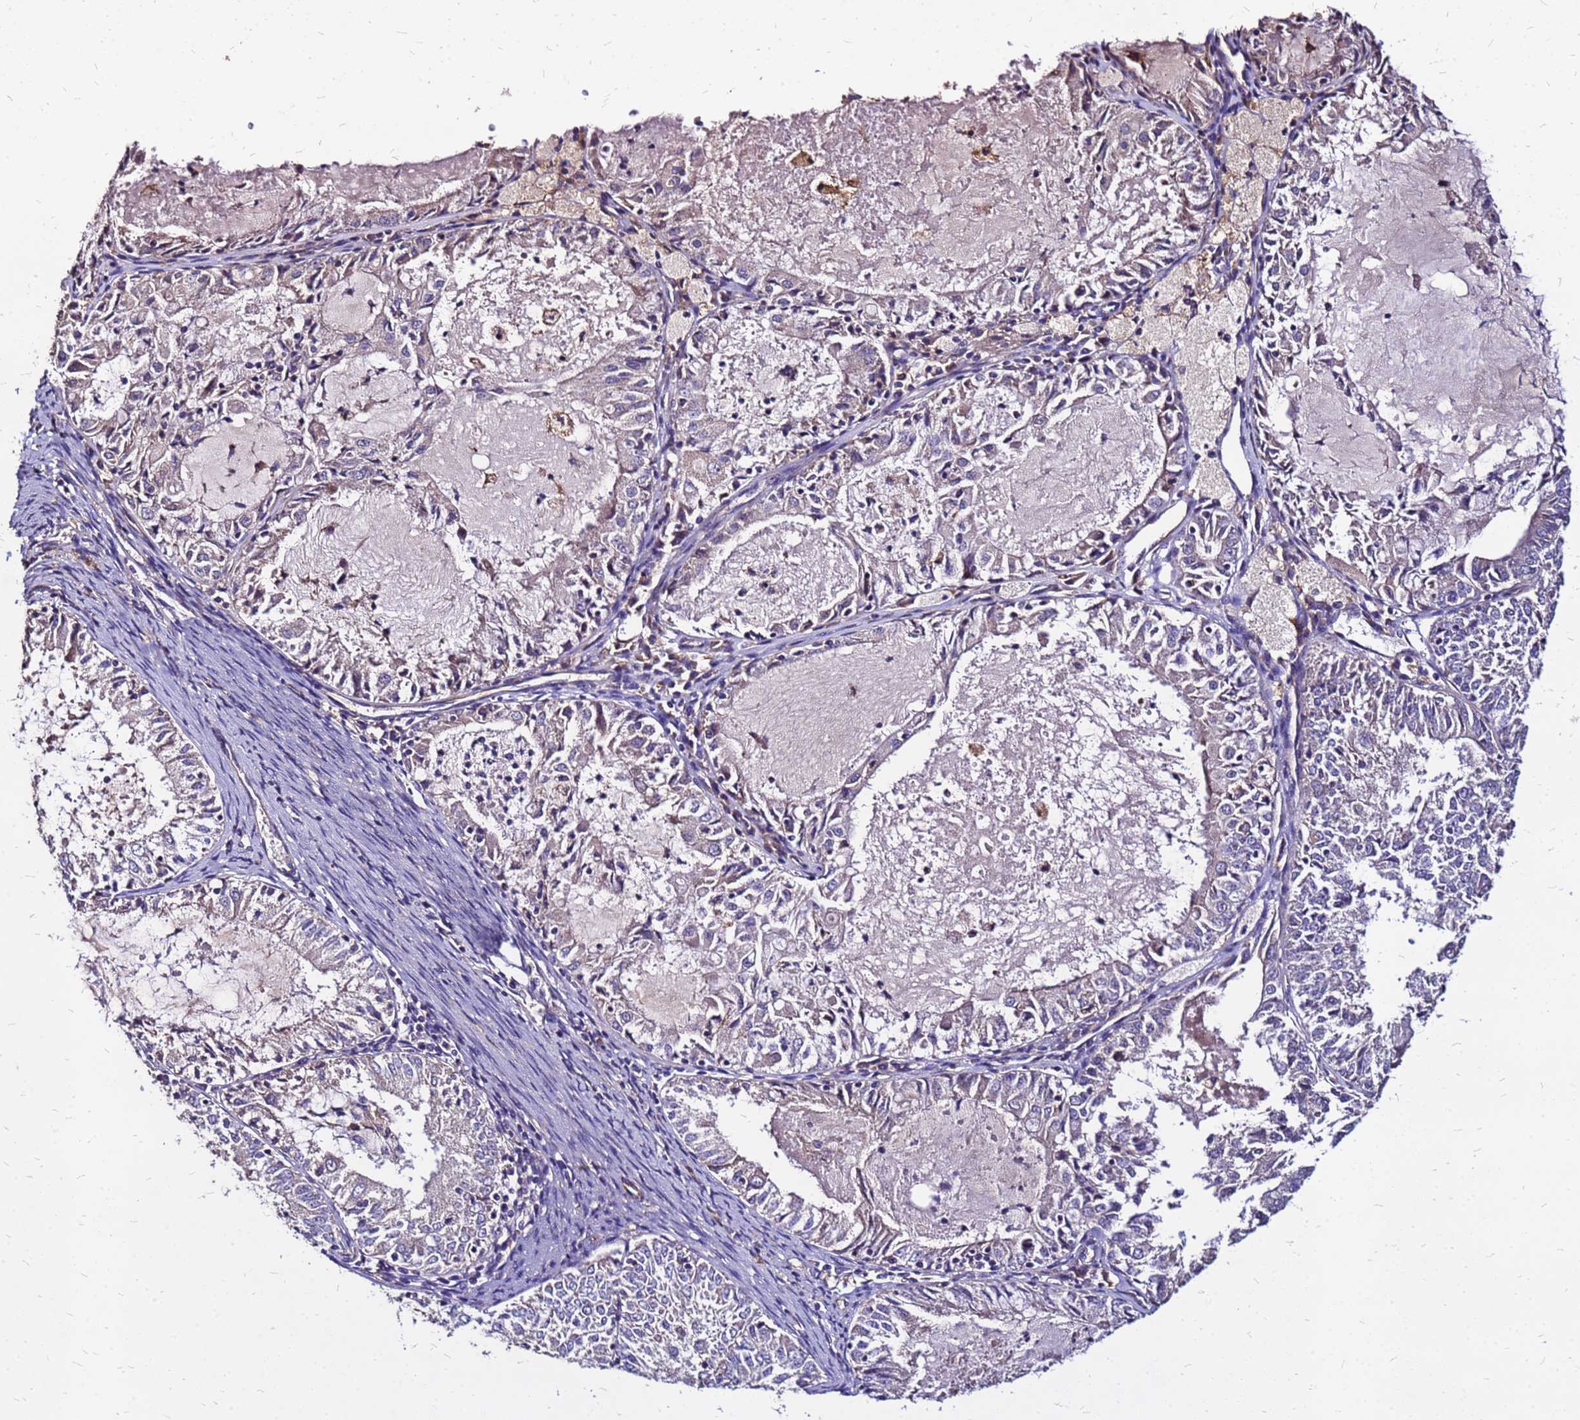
{"staining": {"intensity": "negative", "quantity": "none", "location": "none"}, "tissue": "endometrial cancer", "cell_type": "Tumor cells", "image_type": "cancer", "snomed": [{"axis": "morphology", "description": "Adenocarcinoma, NOS"}, {"axis": "topography", "description": "Endometrium"}], "caption": "Immunohistochemistry histopathology image of adenocarcinoma (endometrial) stained for a protein (brown), which demonstrates no expression in tumor cells.", "gene": "ARHGEF5", "patient": {"sex": "female", "age": 57}}